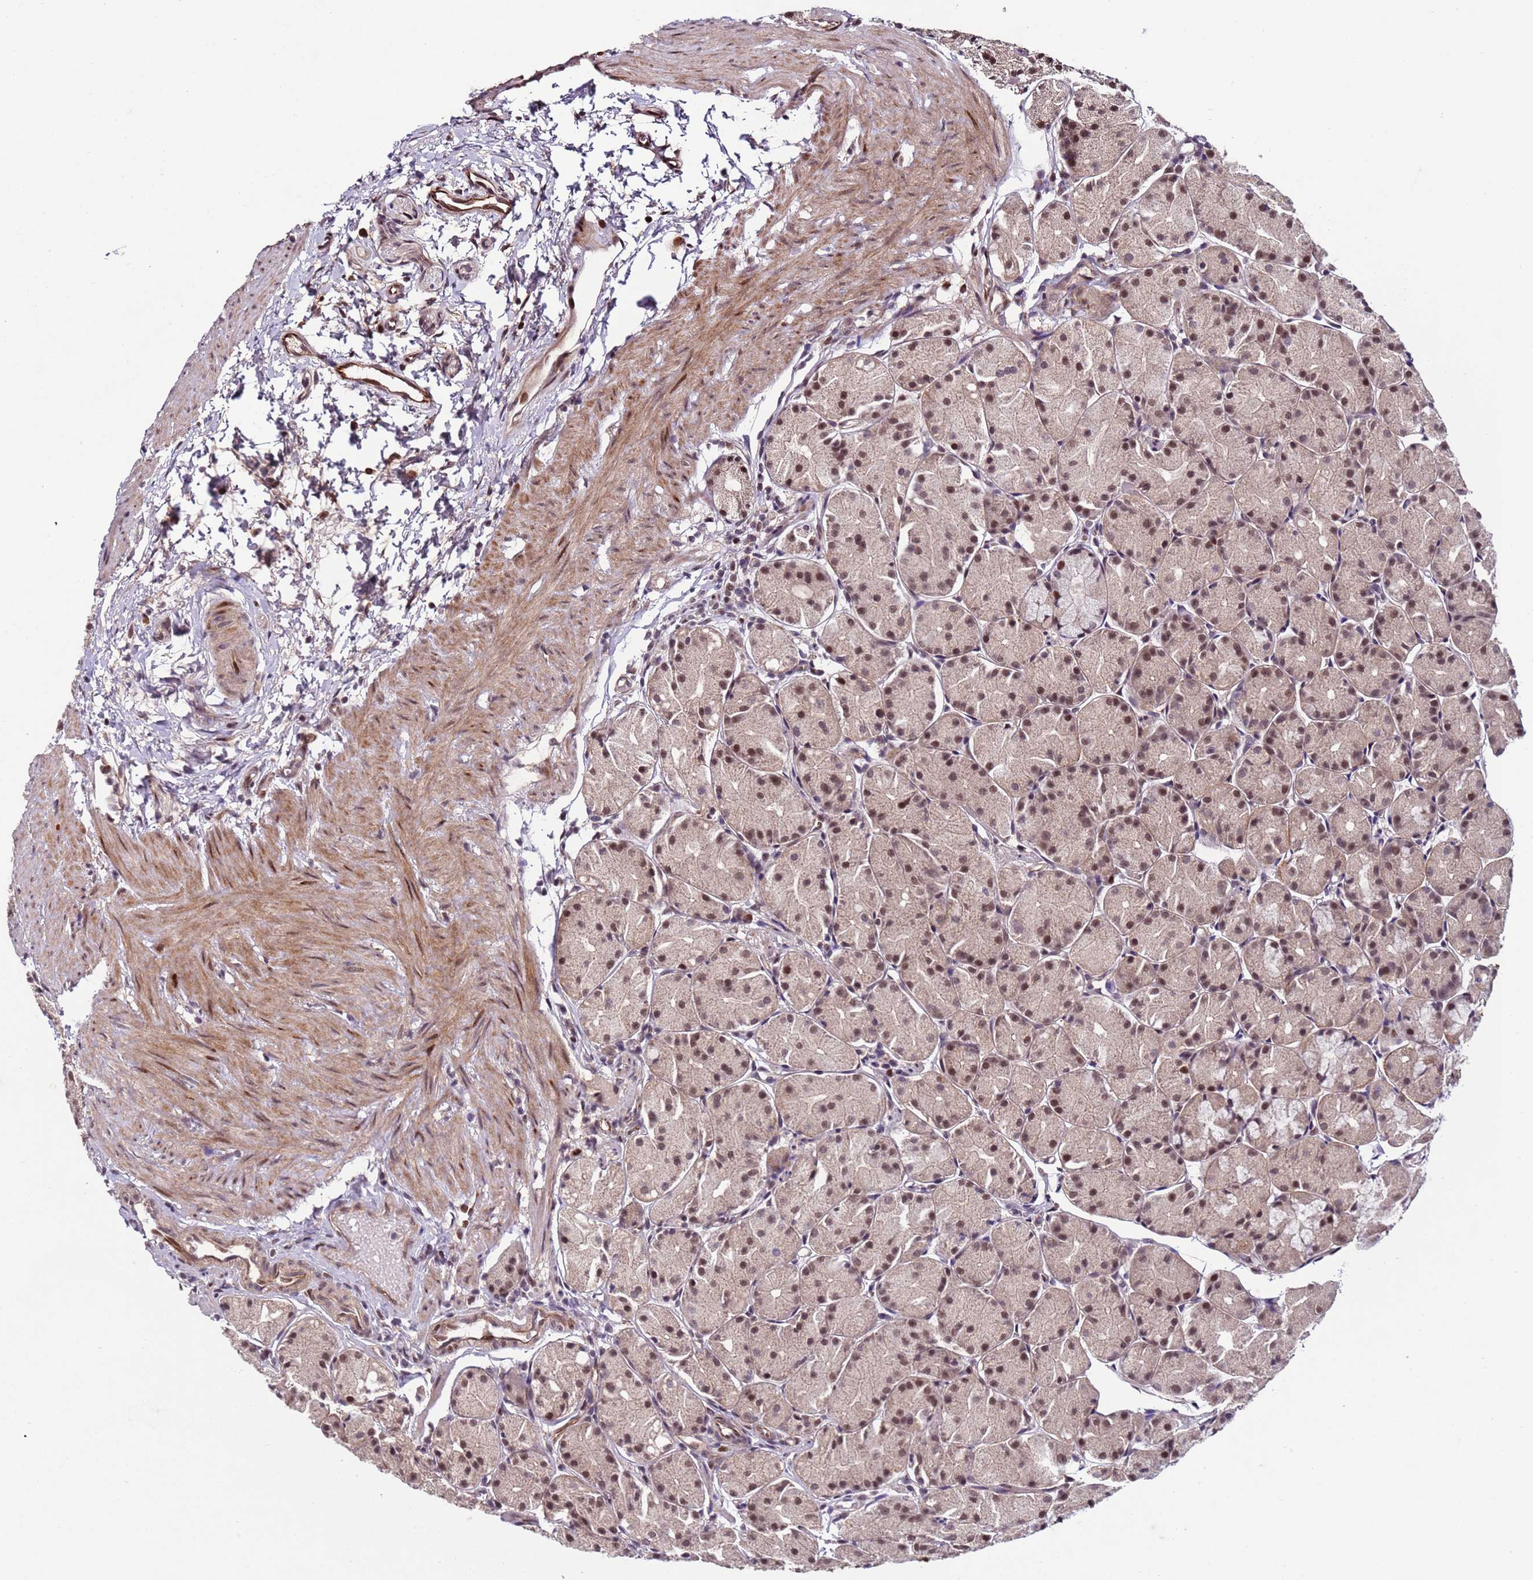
{"staining": {"intensity": "moderate", "quantity": ">75%", "location": "cytoplasmic/membranous,nuclear"}, "tissue": "stomach", "cell_type": "Glandular cells", "image_type": "normal", "snomed": [{"axis": "morphology", "description": "Normal tissue, NOS"}, {"axis": "topography", "description": "Stomach, upper"}], "caption": "Immunohistochemical staining of unremarkable human stomach shows medium levels of moderate cytoplasmic/membranous,nuclear expression in approximately >75% of glandular cells.", "gene": "SHC3", "patient": {"sex": "male", "age": 47}}